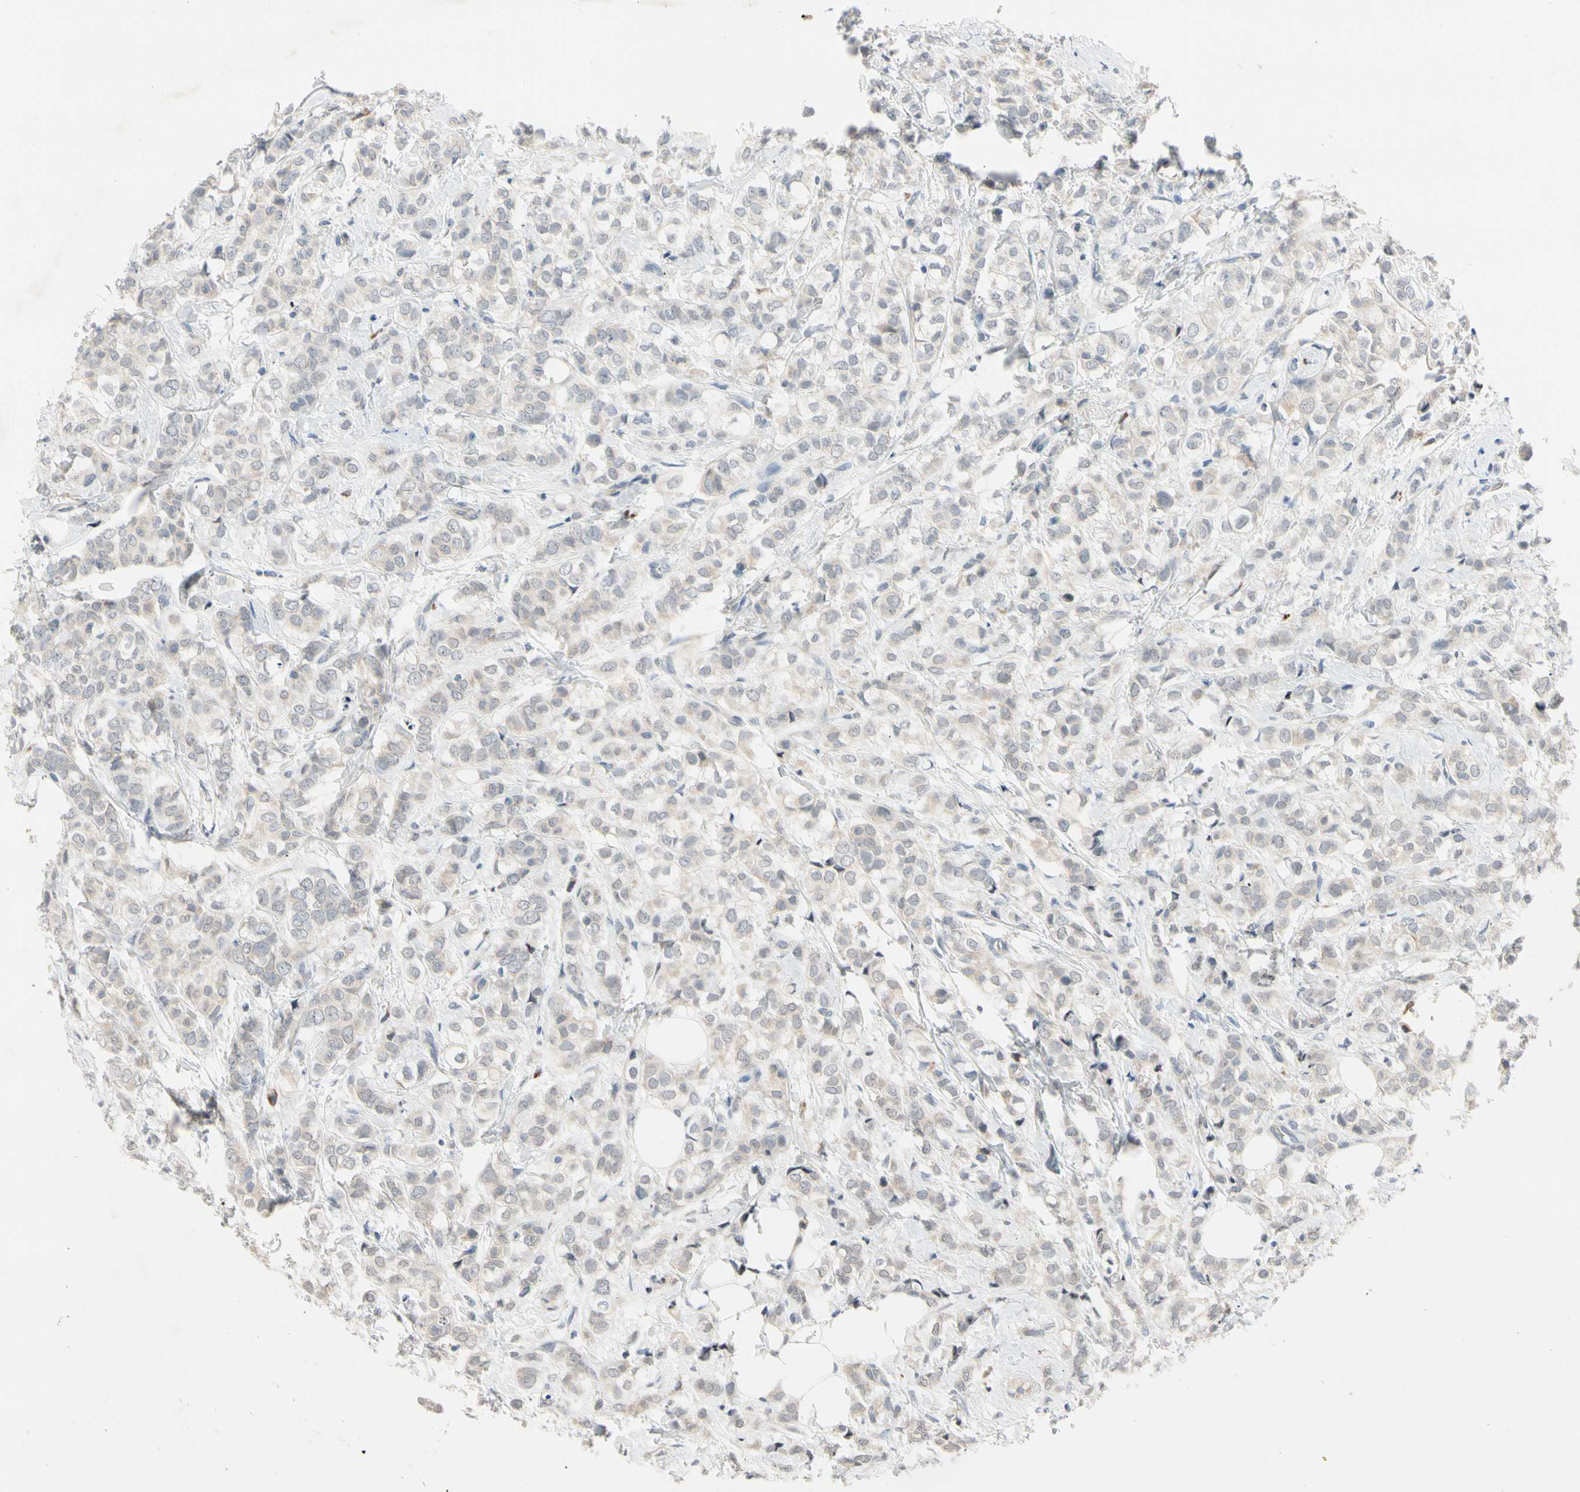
{"staining": {"intensity": "weak", "quantity": "25%-75%", "location": "cytoplasmic/membranous"}, "tissue": "breast cancer", "cell_type": "Tumor cells", "image_type": "cancer", "snomed": [{"axis": "morphology", "description": "Lobular carcinoma"}, {"axis": "topography", "description": "Breast"}], "caption": "Immunohistochemistry histopathology image of neoplastic tissue: human lobular carcinoma (breast) stained using immunohistochemistry exhibits low levels of weak protein expression localized specifically in the cytoplasmic/membranous of tumor cells, appearing as a cytoplasmic/membranous brown color.", "gene": "MARK1", "patient": {"sex": "female", "age": 60}}